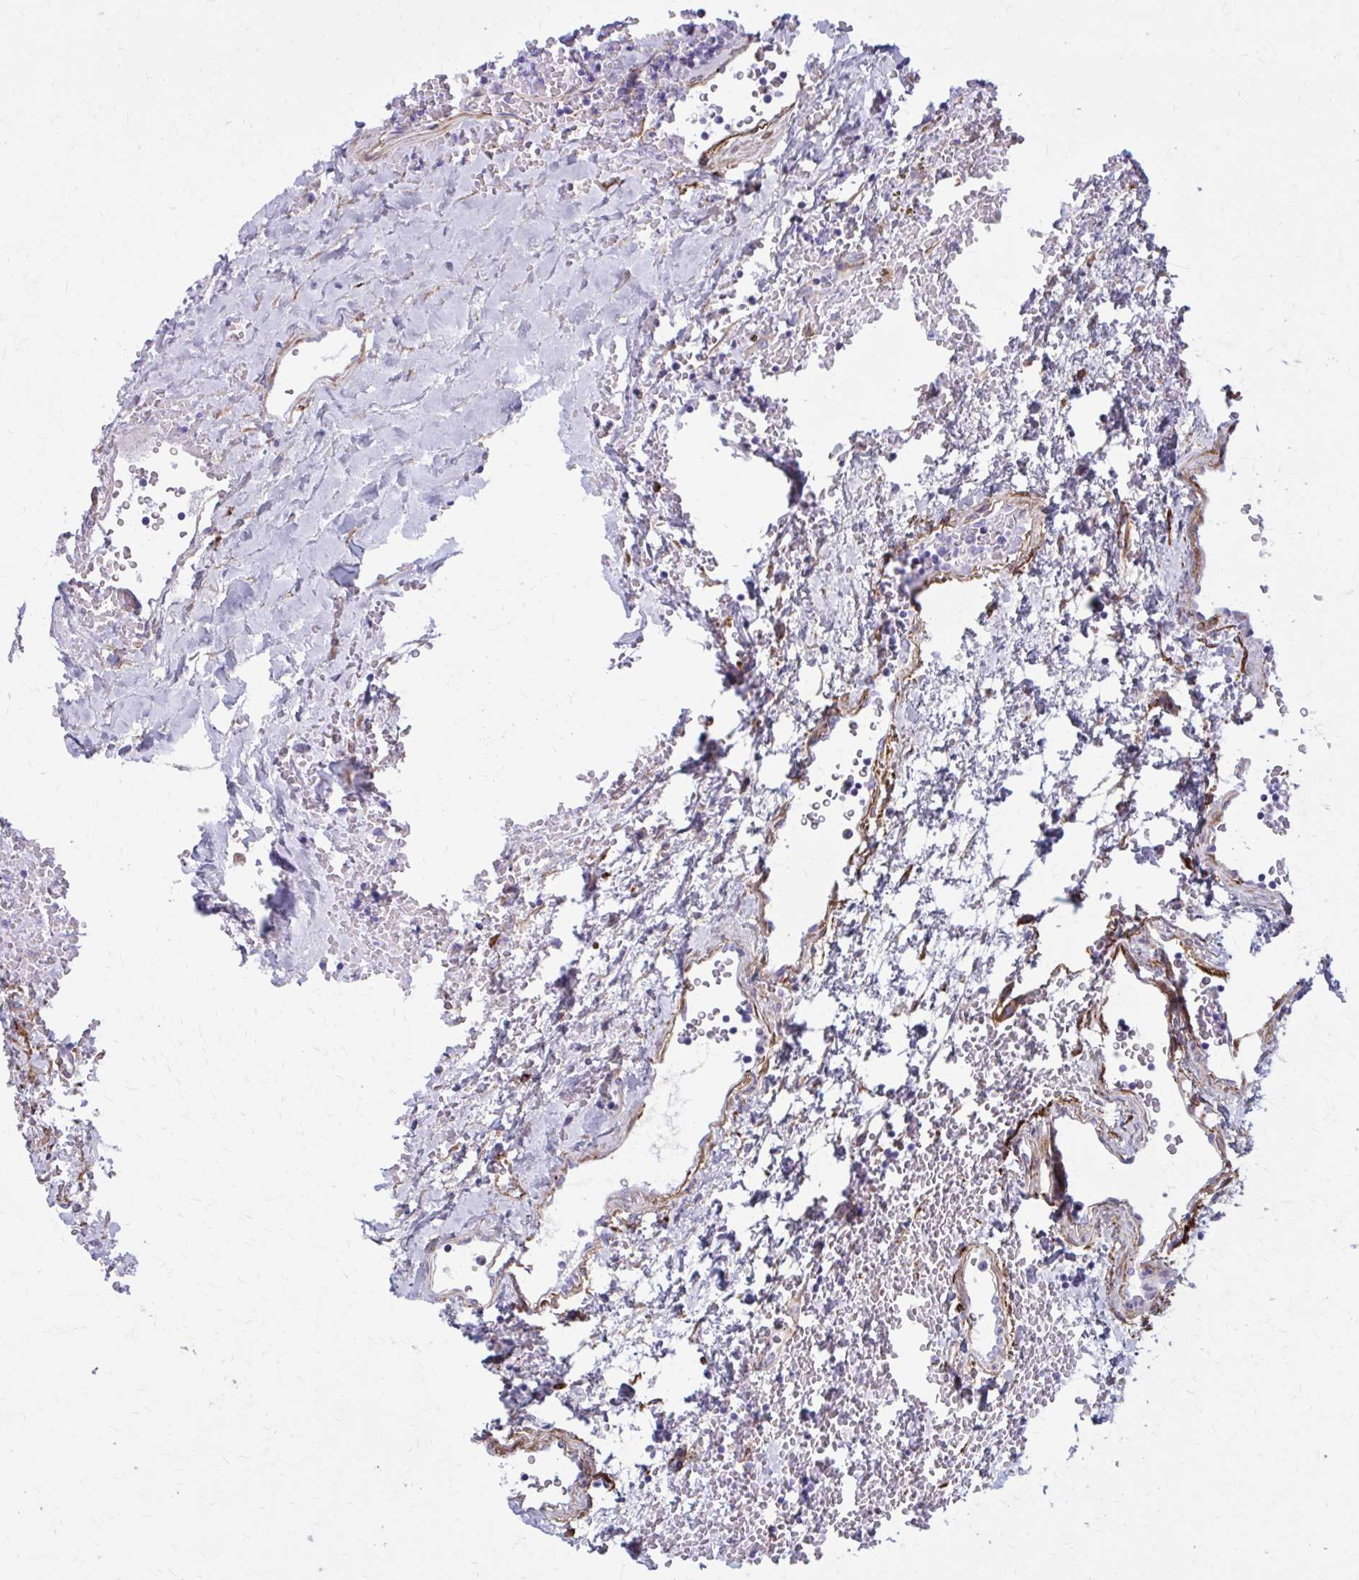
{"staining": {"intensity": "negative", "quantity": "none", "location": "none"}, "tissue": "lymphoma", "cell_type": "Tumor cells", "image_type": "cancer", "snomed": [{"axis": "morphology", "description": "Malignant lymphoma, non-Hodgkin's type, Low grade"}, {"axis": "topography", "description": "Spleen"}], "caption": "Immunohistochemistry of lymphoma displays no positivity in tumor cells. (Brightfield microscopy of DAB (3,3'-diaminobenzidine) IHC at high magnification).", "gene": "AKAP12", "patient": {"sex": "male", "age": 60}}